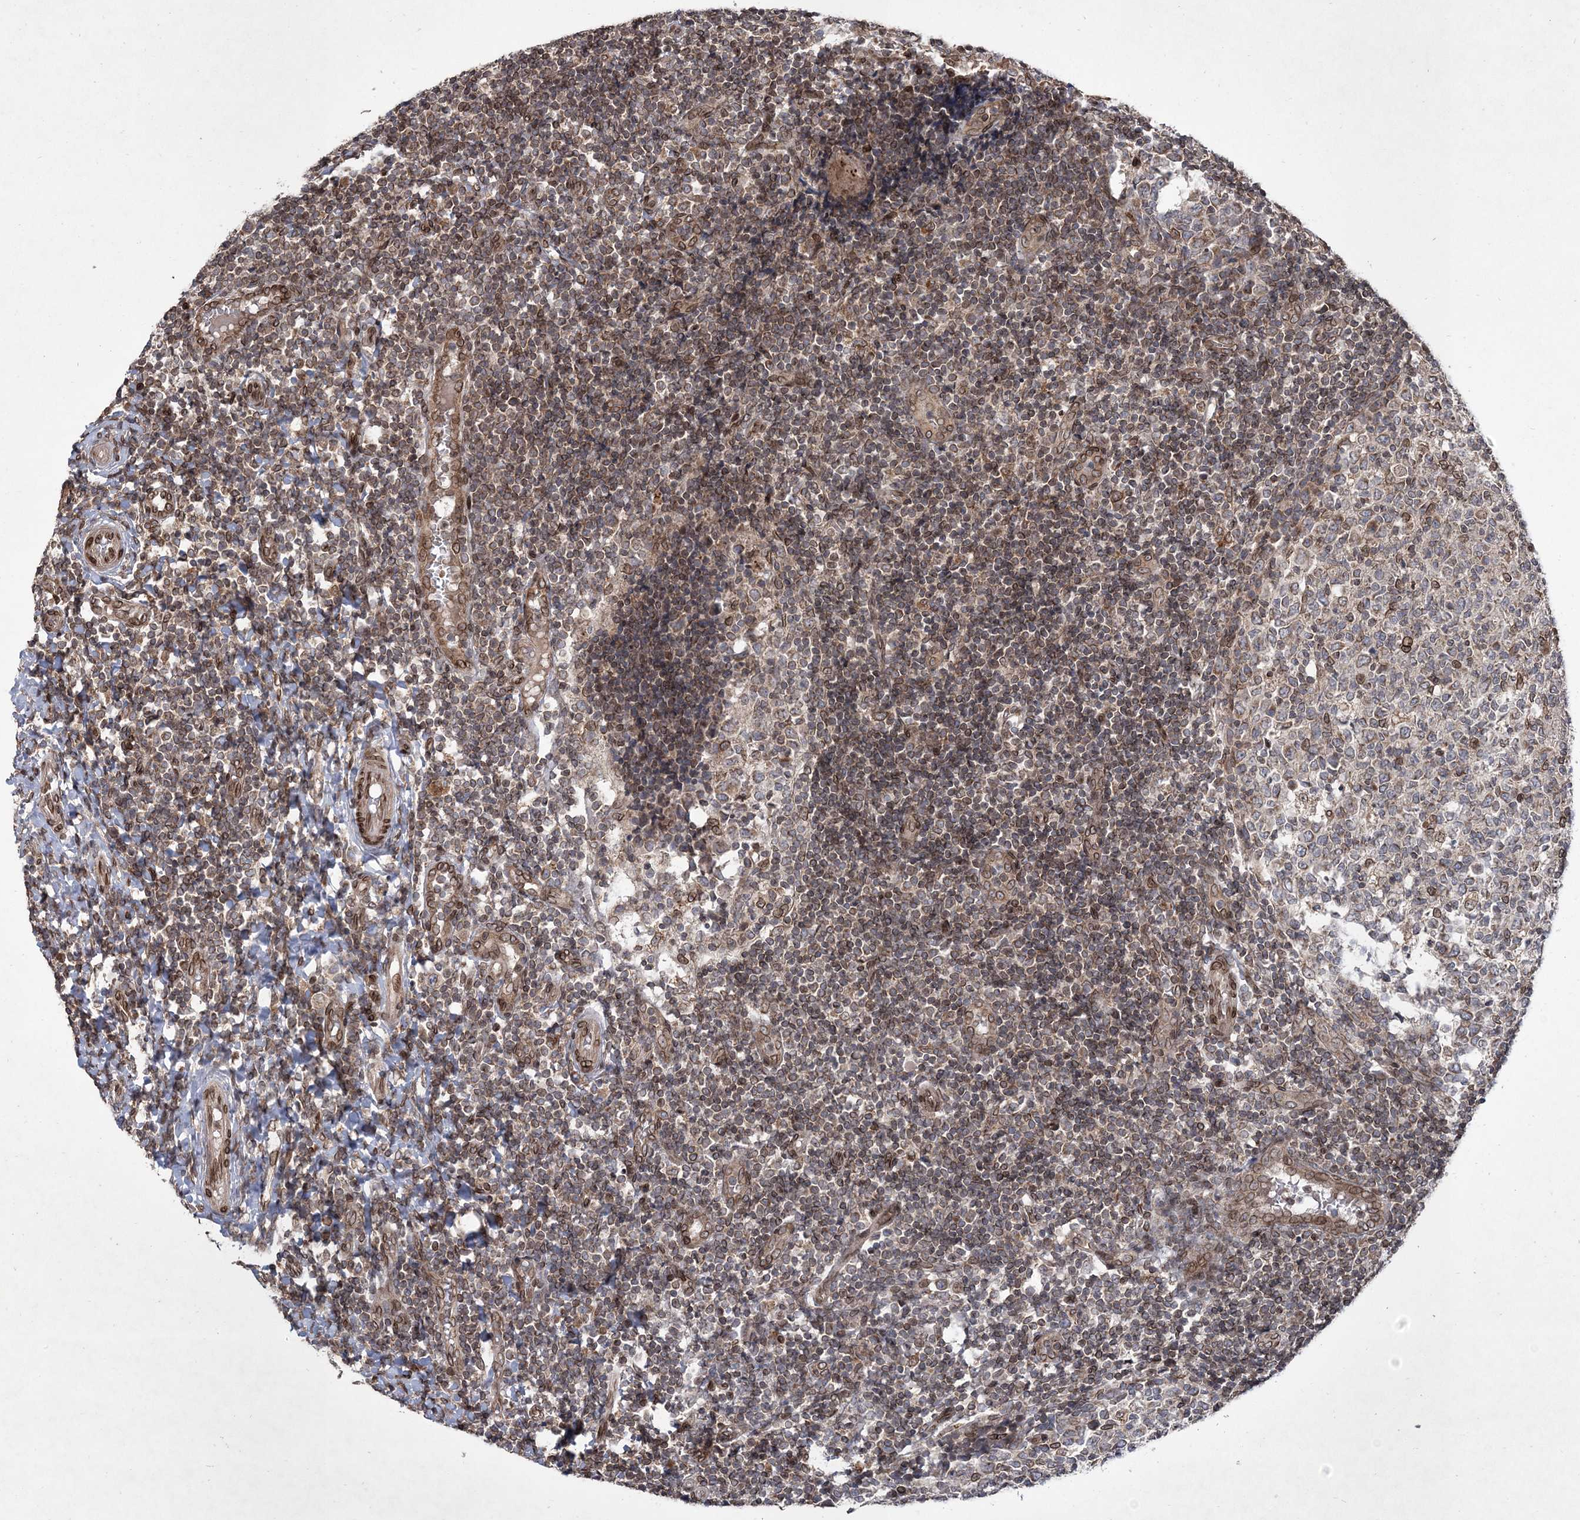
{"staining": {"intensity": "moderate", "quantity": "<25%", "location": "cytoplasmic/membranous,nuclear"}, "tissue": "tonsil", "cell_type": "Germinal center cells", "image_type": "normal", "snomed": [{"axis": "morphology", "description": "Normal tissue, NOS"}, {"axis": "topography", "description": "Tonsil"}], "caption": "Protein staining demonstrates moderate cytoplasmic/membranous,nuclear expression in approximately <25% of germinal center cells in normal tonsil. Using DAB (3,3'-diaminobenzidine) (brown) and hematoxylin (blue) stains, captured at high magnification using brightfield microscopy.", "gene": "DNAJC27", "patient": {"sex": "female", "age": 19}}